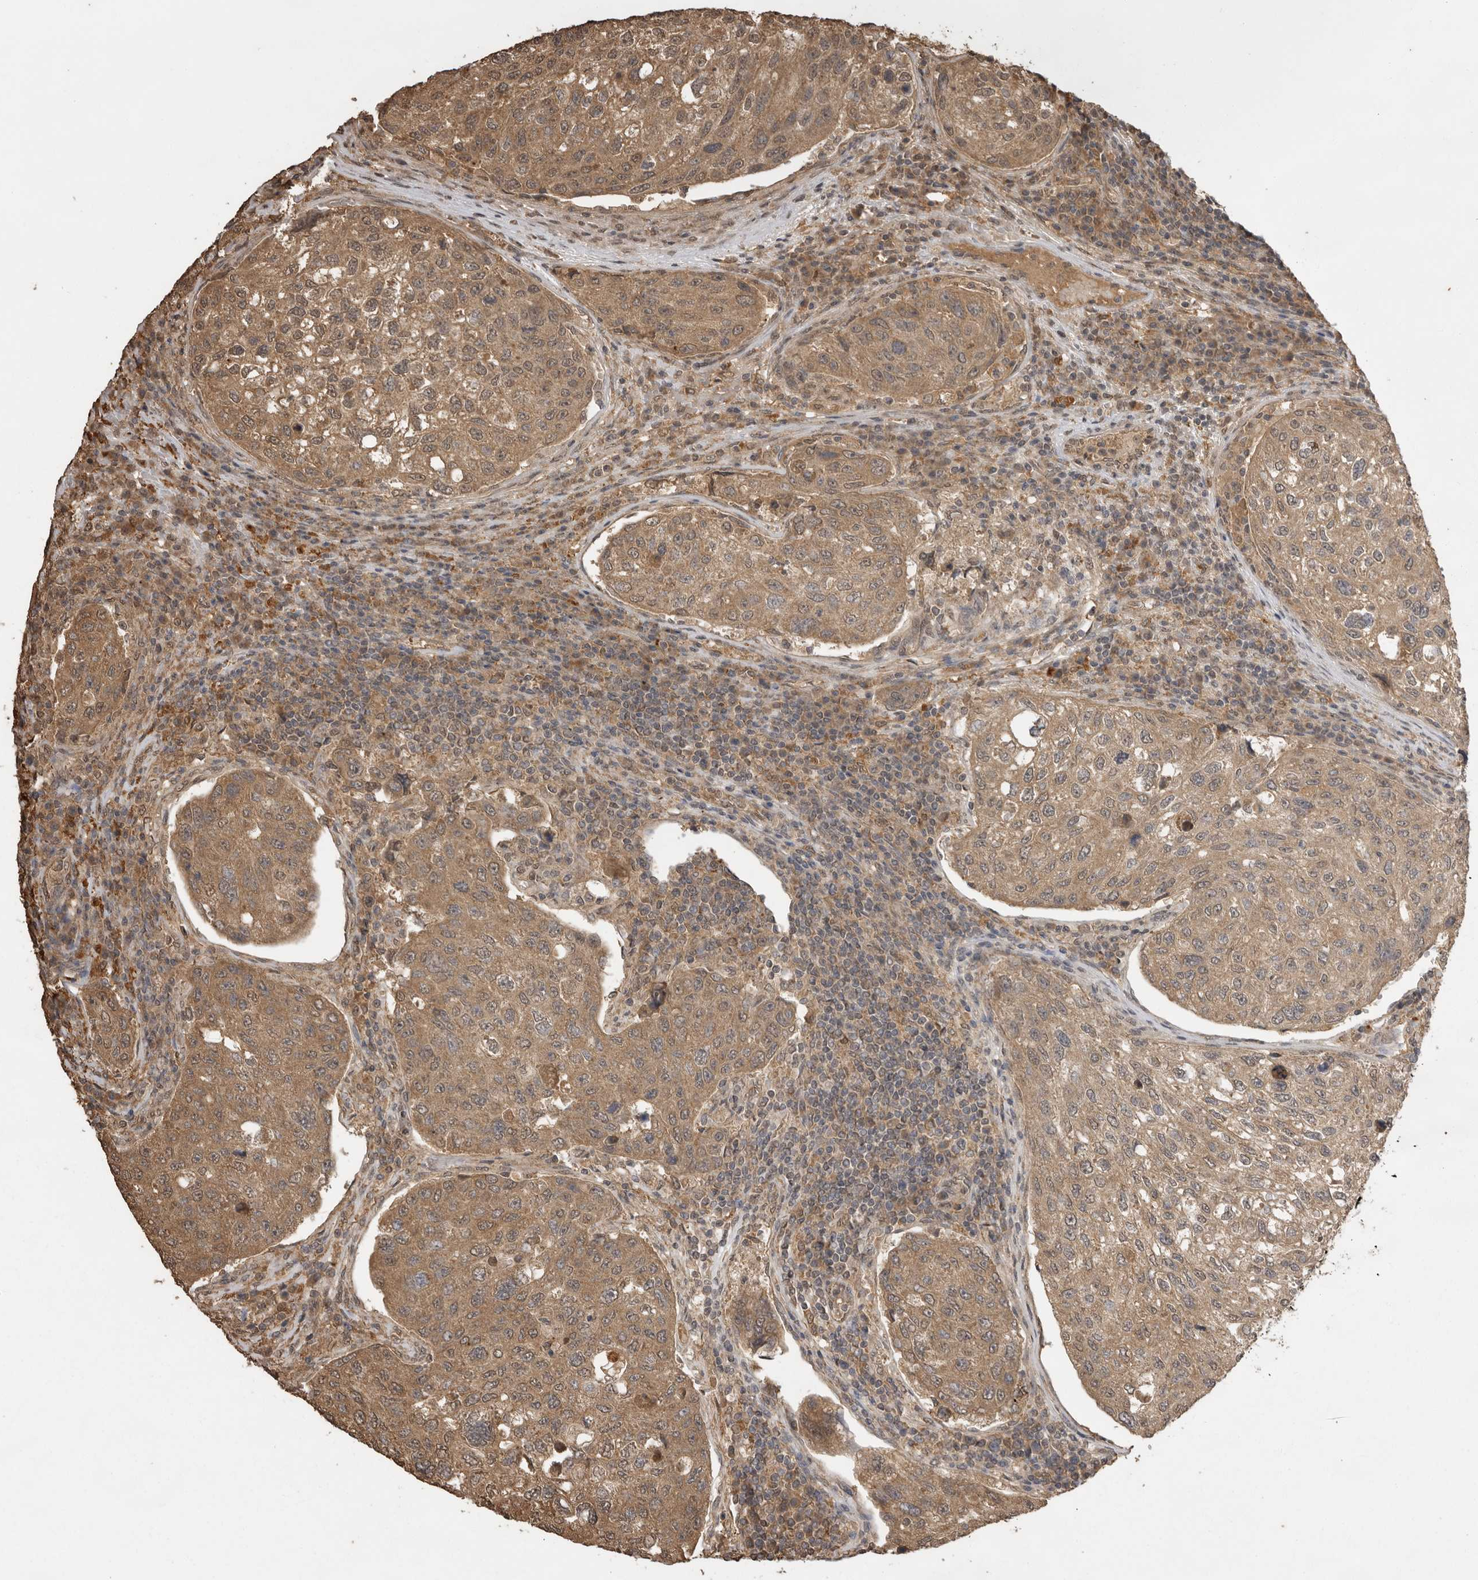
{"staining": {"intensity": "moderate", "quantity": ">75%", "location": "cytoplasmic/membranous"}, "tissue": "urothelial cancer", "cell_type": "Tumor cells", "image_type": "cancer", "snomed": [{"axis": "morphology", "description": "Urothelial carcinoma, High grade"}, {"axis": "topography", "description": "Lymph node"}, {"axis": "topography", "description": "Urinary bladder"}], "caption": "Human high-grade urothelial carcinoma stained with a protein marker reveals moderate staining in tumor cells.", "gene": "JAG2", "patient": {"sex": "male", "age": 51}}